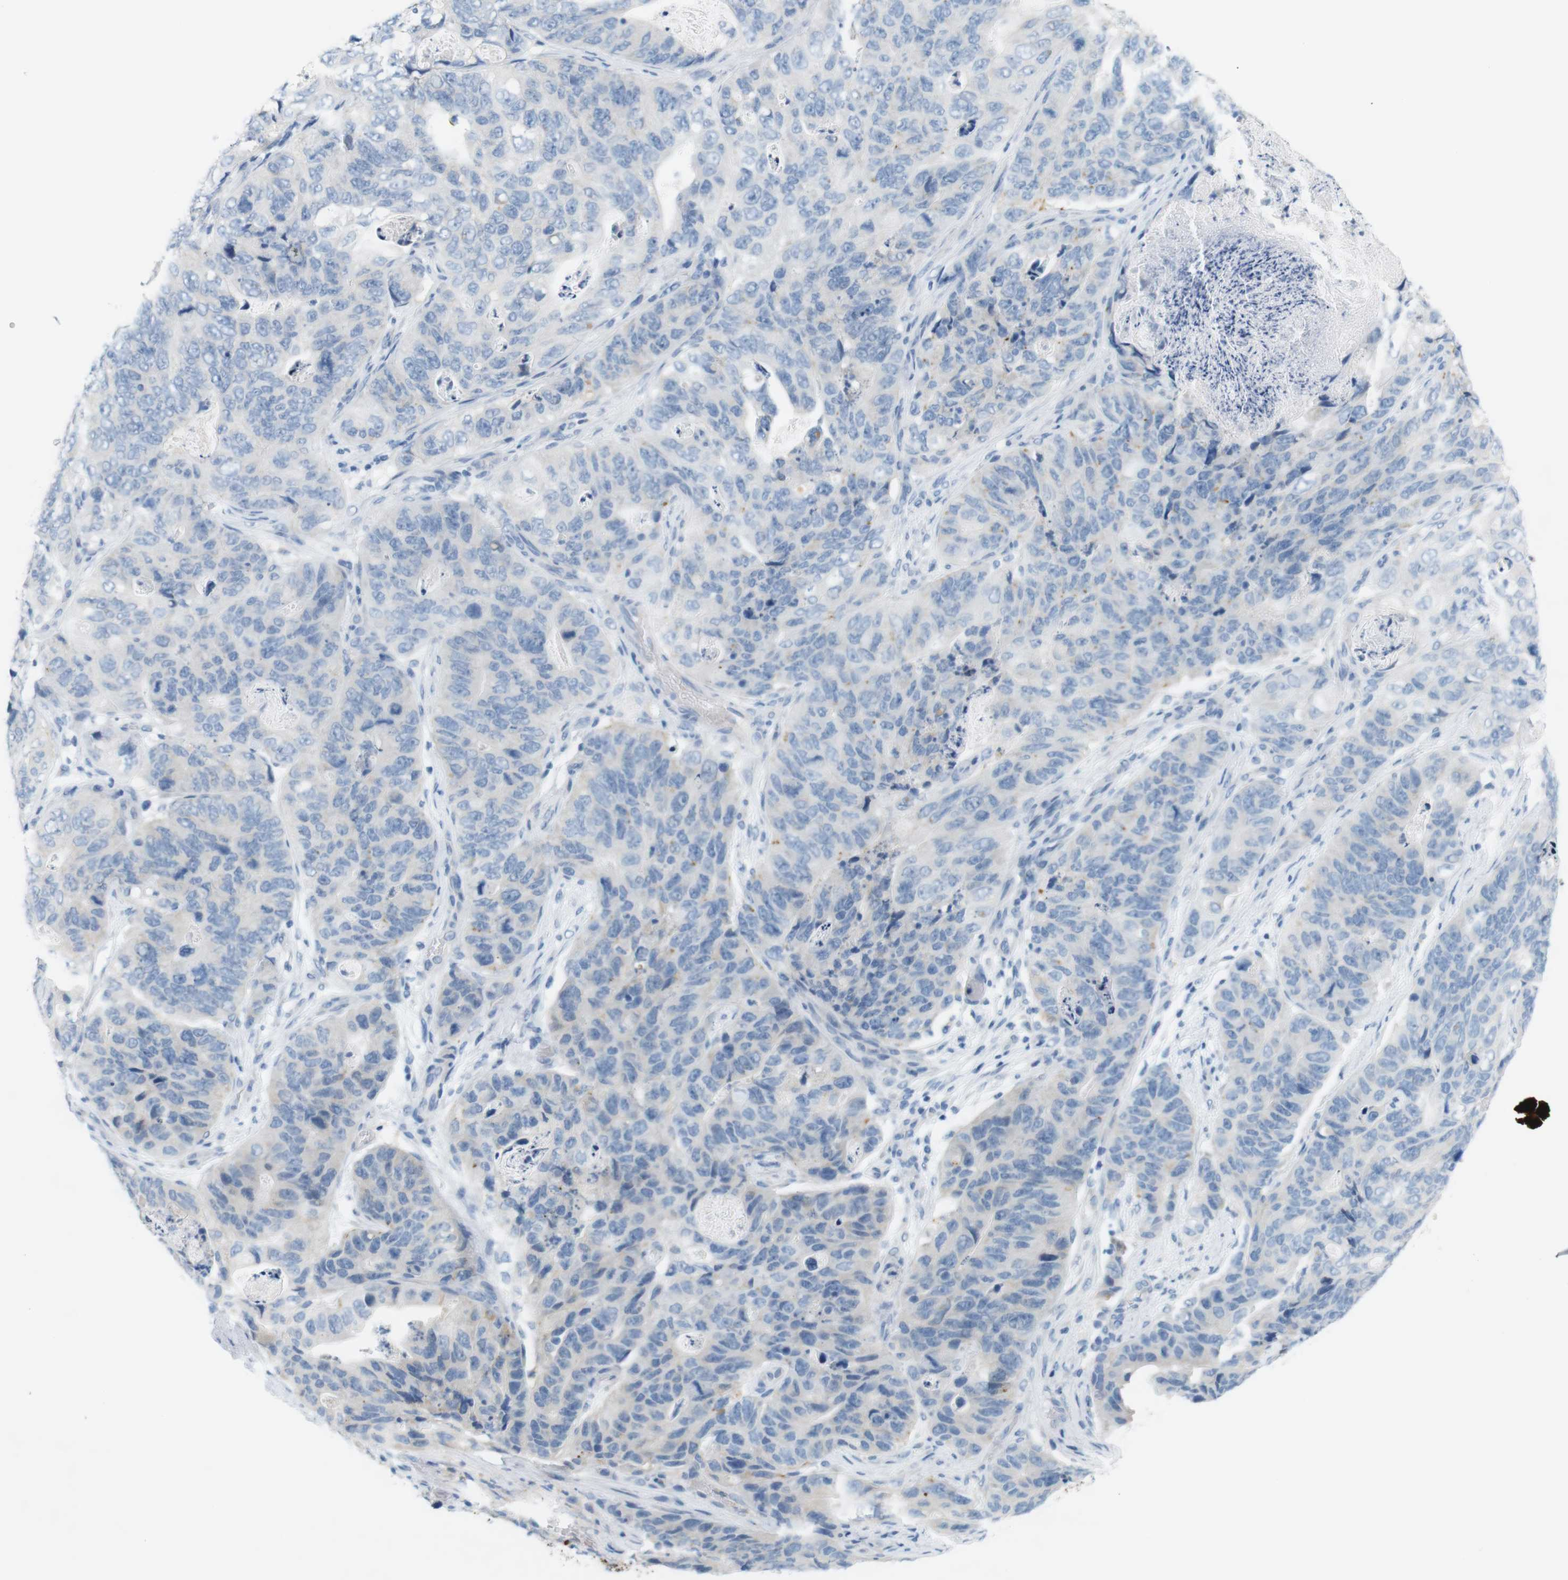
{"staining": {"intensity": "negative", "quantity": "none", "location": "none"}, "tissue": "stomach cancer", "cell_type": "Tumor cells", "image_type": "cancer", "snomed": [{"axis": "morphology", "description": "Adenocarcinoma, NOS"}, {"axis": "topography", "description": "Stomach"}], "caption": "DAB (3,3'-diaminobenzidine) immunohistochemical staining of human adenocarcinoma (stomach) displays no significant staining in tumor cells. The staining is performed using DAB (3,3'-diaminobenzidine) brown chromogen with nuclei counter-stained in using hematoxylin.", "gene": "LRRK2", "patient": {"sex": "female", "age": 89}}